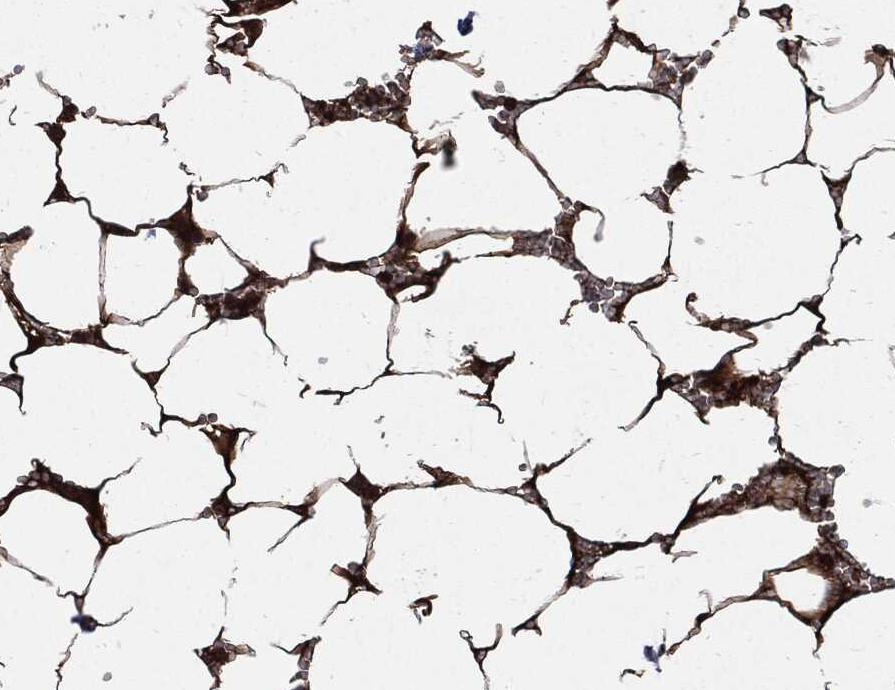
{"staining": {"intensity": "strong", "quantity": "<25%", "location": "cytoplasmic/membranous"}, "tissue": "bone marrow", "cell_type": "Hematopoietic cells", "image_type": "normal", "snomed": [{"axis": "morphology", "description": "Normal tissue, NOS"}, {"axis": "topography", "description": "Bone marrow"}], "caption": "Protein staining by IHC shows strong cytoplasmic/membranous staining in about <25% of hematopoietic cells in normal bone marrow.", "gene": "CLU", "patient": {"sex": "female", "age": 64}}